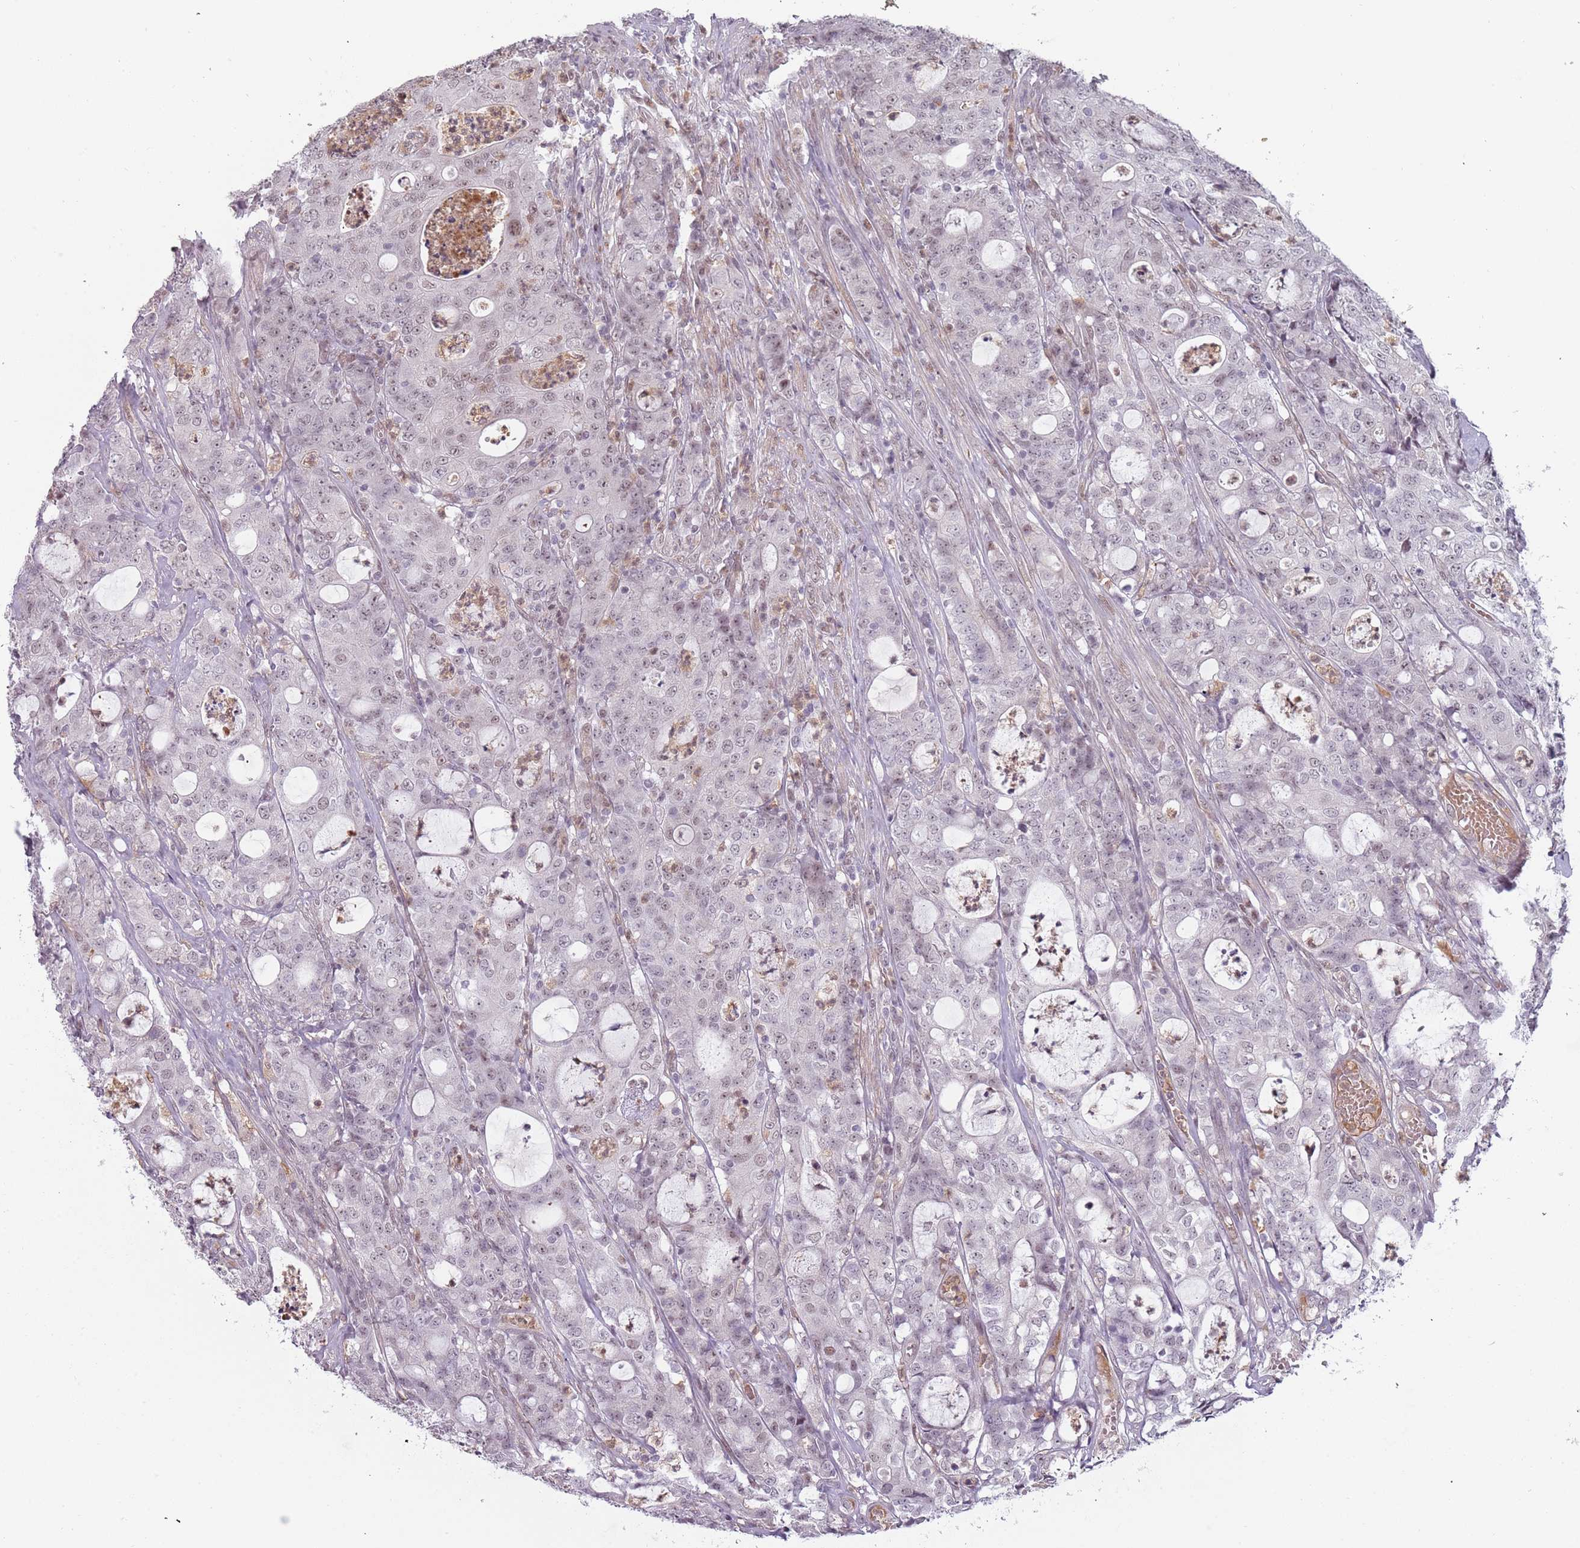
{"staining": {"intensity": "weak", "quantity": "<25%", "location": "nuclear"}, "tissue": "colorectal cancer", "cell_type": "Tumor cells", "image_type": "cancer", "snomed": [{"axis": "morphology", "description": "Adenocarcinoma, NOS"}, {"axis": "topography", "description": "Colon"}], "caption": "A micrograph of colorectal cancer (adenocarcinoma) stained for a protein exhibits no brown staining in tumor cells. Nuclei are stained in blue.", "gene": "REXO4", "patient": {"sex": "male", "age": 83}}